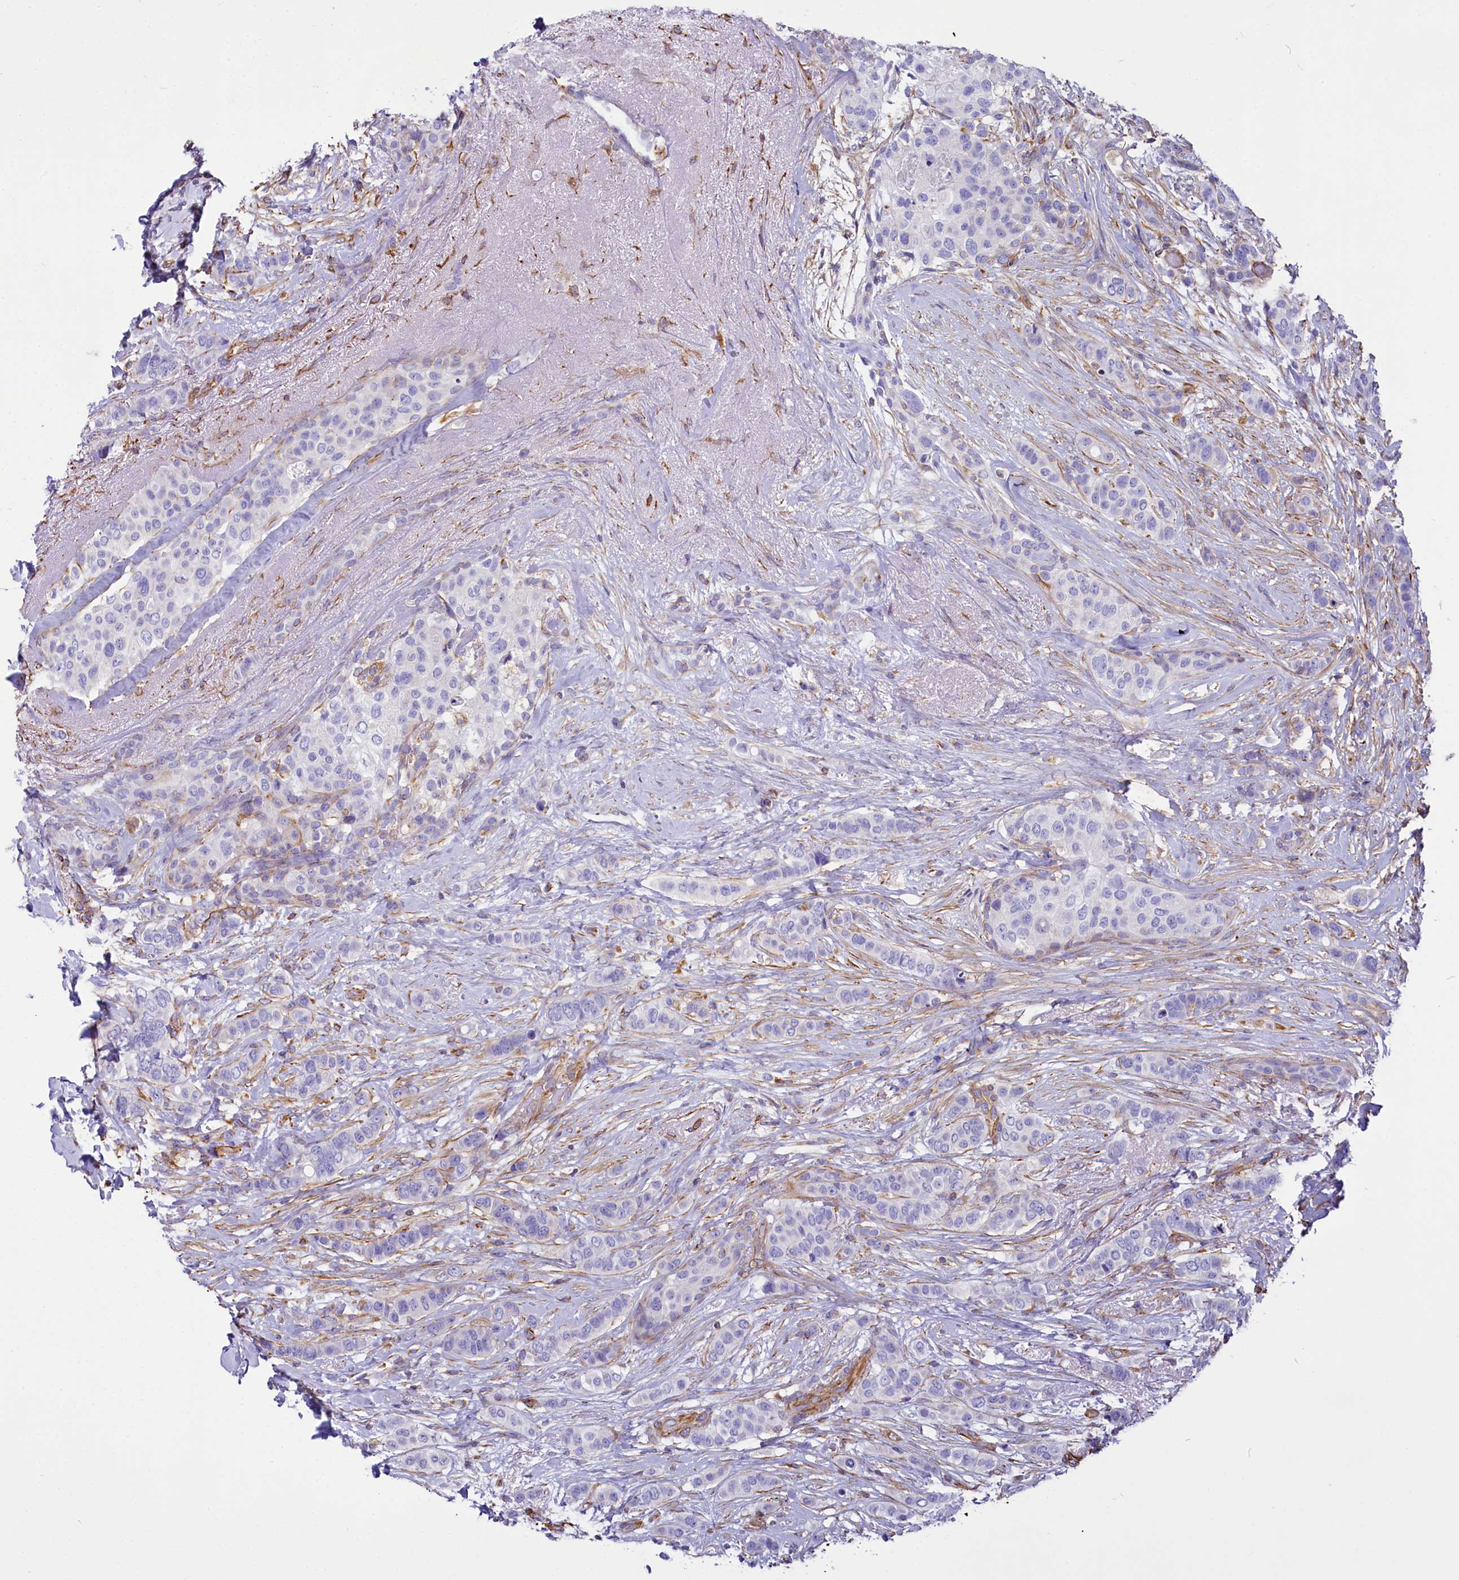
{"staining": {"intensity": "negative", "quantity": "none", "location": "none"}, "tissue": "breast cancer", "cell_type": "Tumor cells", "image_type": "cancer", "snomed": [{"axis": "morphology", "description": "Lobular carcinoma"}, {"axis": "topography", "description": "Breast"}], "caption": "An IHC image of breast cancer is shown. There is no staining in tumor cells of breast cancer.", "gene": "CD99", "patient": {"sex": "female", "age": 51}}